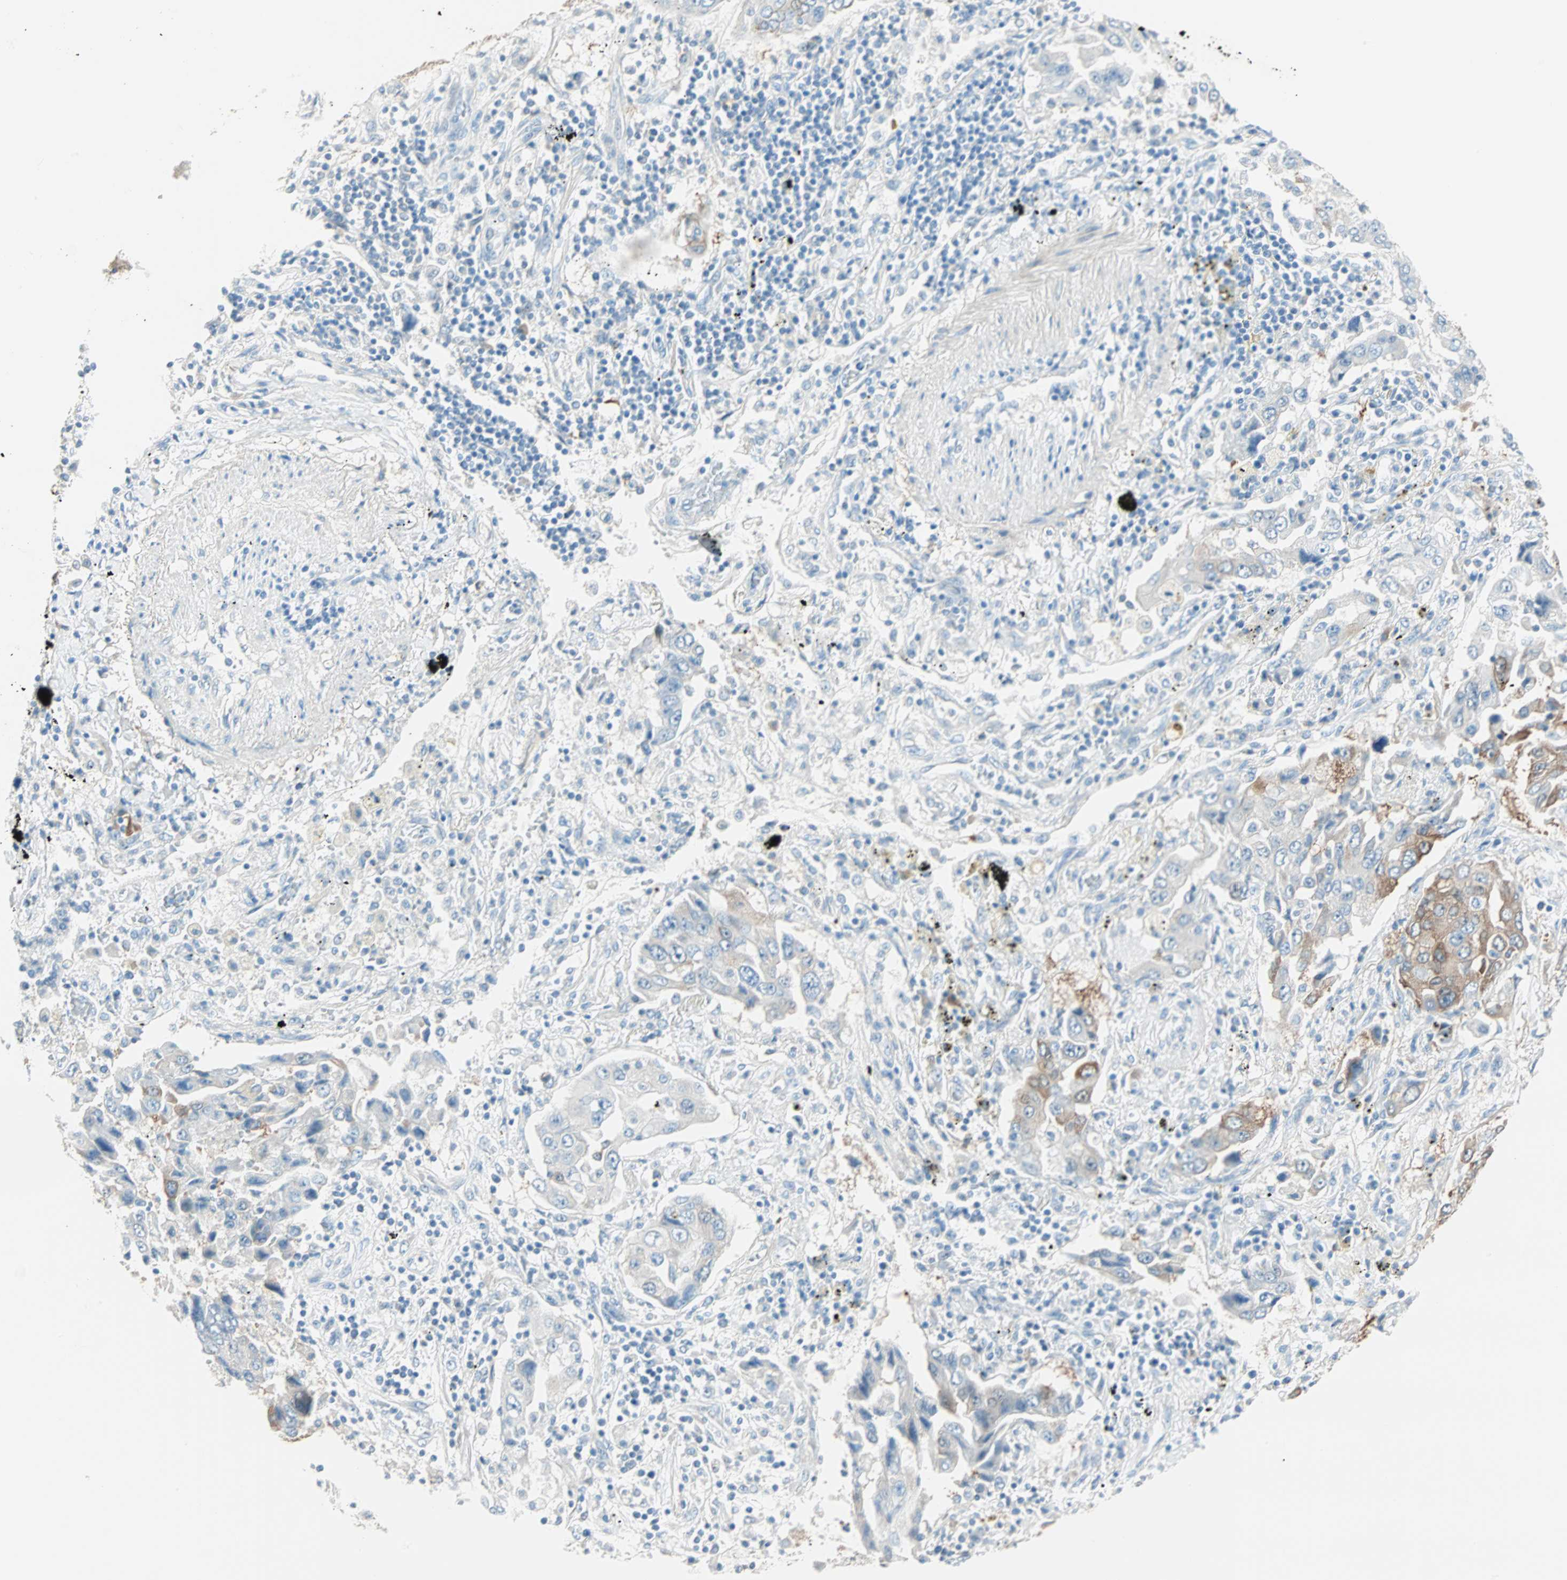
{"staining": {"intensity": "moderate", "quantity": "<25%", "location": "cytoplasmic/membranous"}, "tissue": "lung cancer", "cell_type": "Tumor cells", "image_type": "cancer", "snomed": [{"axis": "morphology", "description": "Adenocarcinoma, NOS"}, {"axis": "topography", "description": "Lung"}], "caption": "Immunohistochemical staining of human lung cancer displays moderate cytoplasmic/membranous protein staining in approximately <25% of tumor cells.", "gene": "ATF6", "patient": {"sex": "female", "age": 65}}